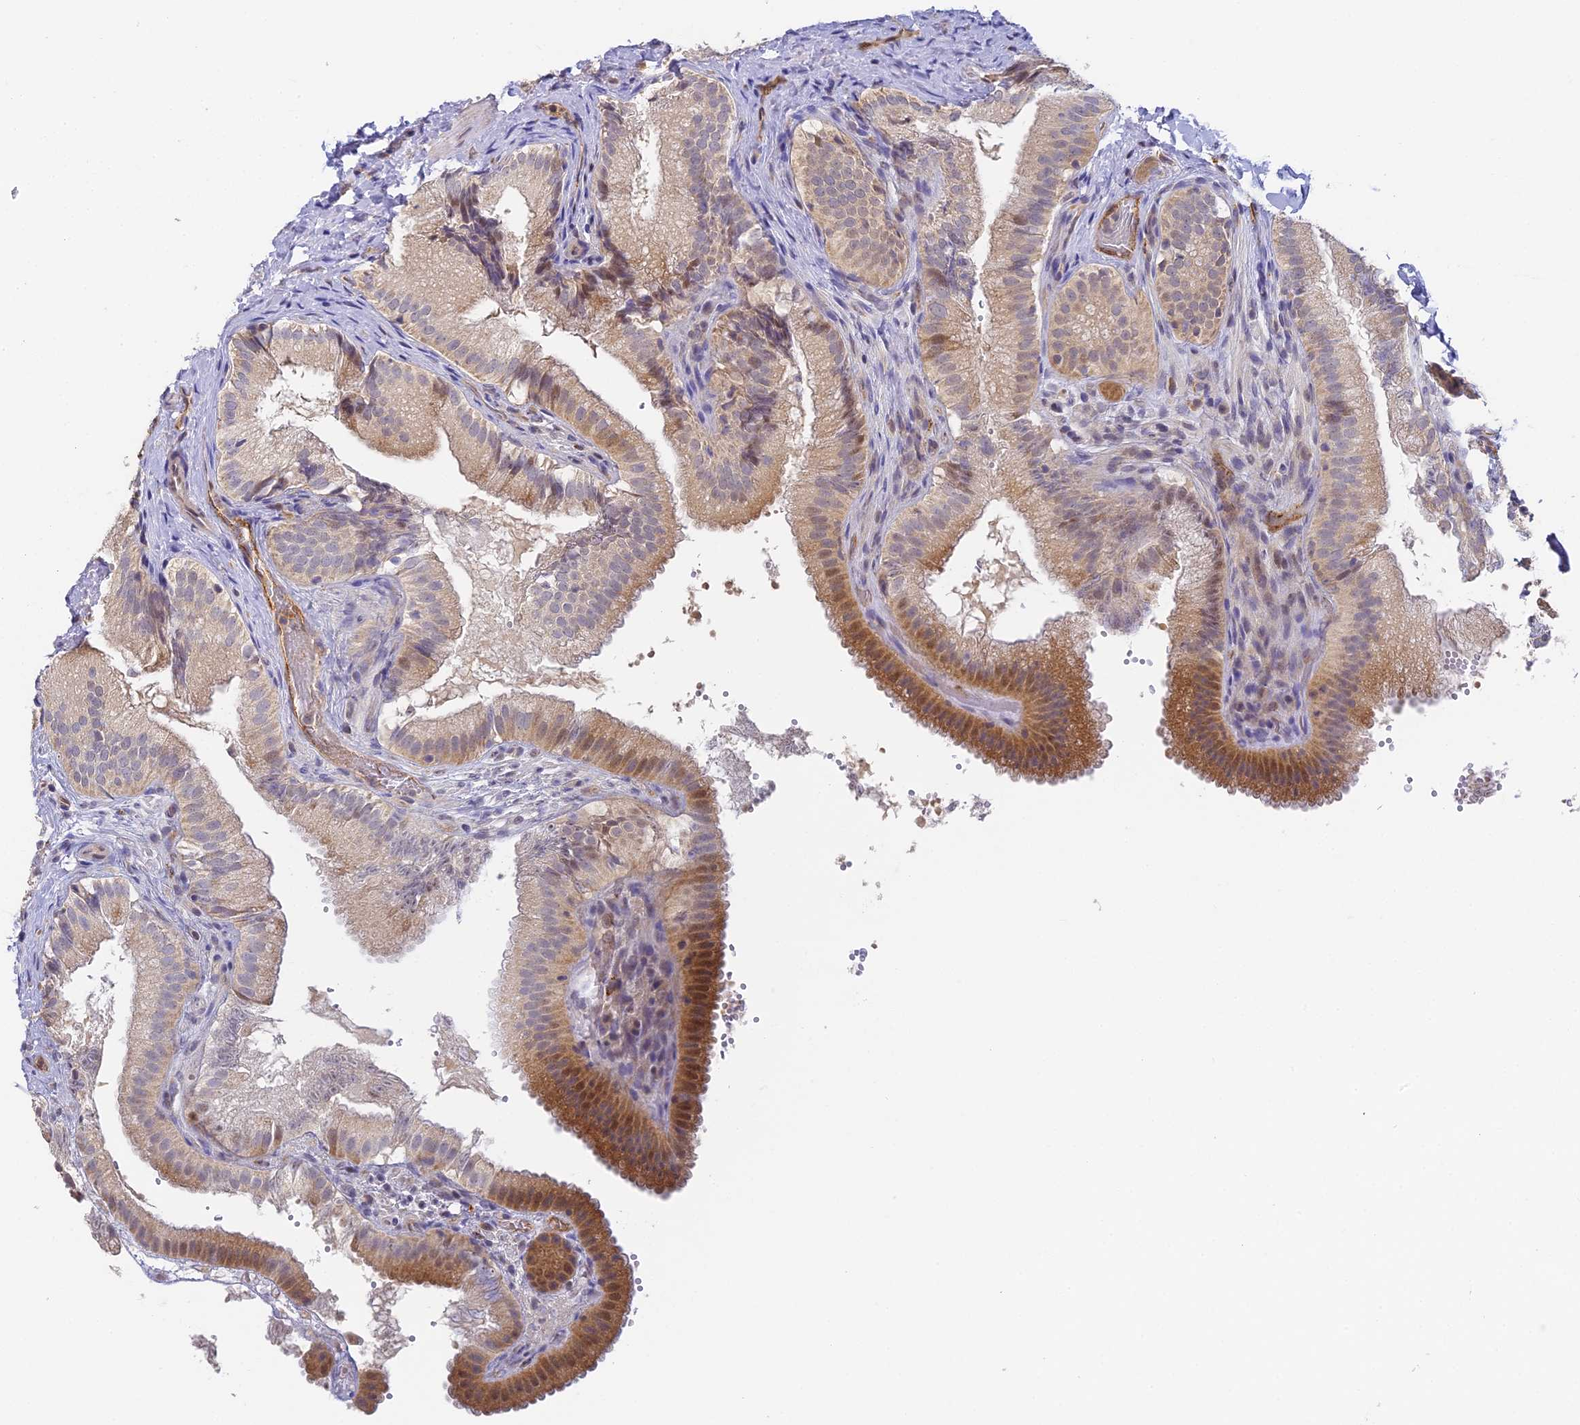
{"staining": {"intensity": "moderate", "quantity": "25%-75%", "location": "cytoplasmic/membranous,nuclear"}, "tissue": "gallbladder", "cell_type": "Glandular cells", "image_type": "normal", "snomed": [{"axis": "morphology", "description": "Normal tissue, NOS"}, {"axis": "topography", "description": "Gallbladder"}], "caption": "DAB immunohistochemical staining of unremarkable human gallbladder displays moderate cytoplasmic/membranous,nuclear protein expression in about 25%-75% of glandular cells.", "gene": "DNAAF10", "patient": {"sex": "female", "age": 30}}